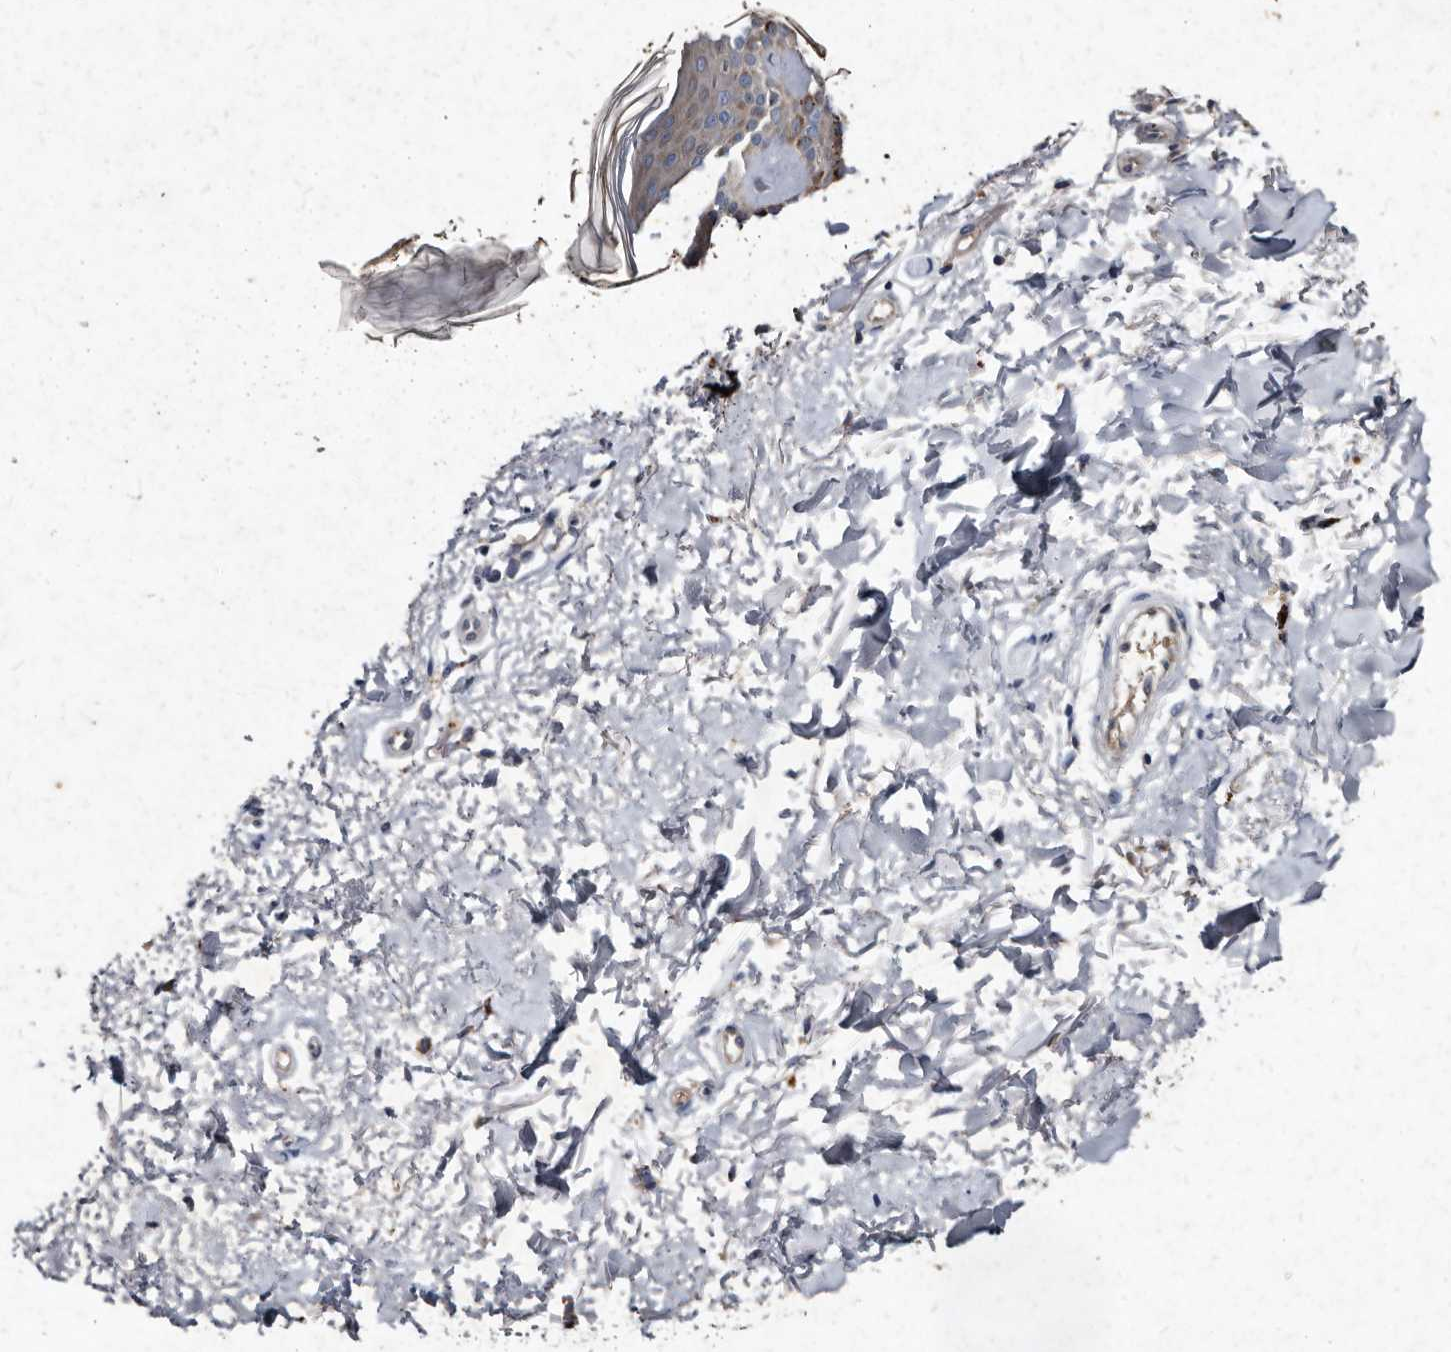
{"staining": {"intensity": "negative", "quantity": "none", "location": "none"}, "tissue": "skin", "cell_type": "Fibroblasts", "image_type": "normal", "snomed": [{"axis": "morphology", "description": "Normal tissue, NOS"}, {"axis": "topography", "description": "Skin"}], "caption": "Fibroblasts are negative for protein expression in normal human skin. The staining was performed using DAB to visualize the protein expression in brown, while the nuclei were stained in blue with hematoxylin (Magnification: 20x).", "gene": "YPEL1", "patient": {"sex": "female", "age": 64}}